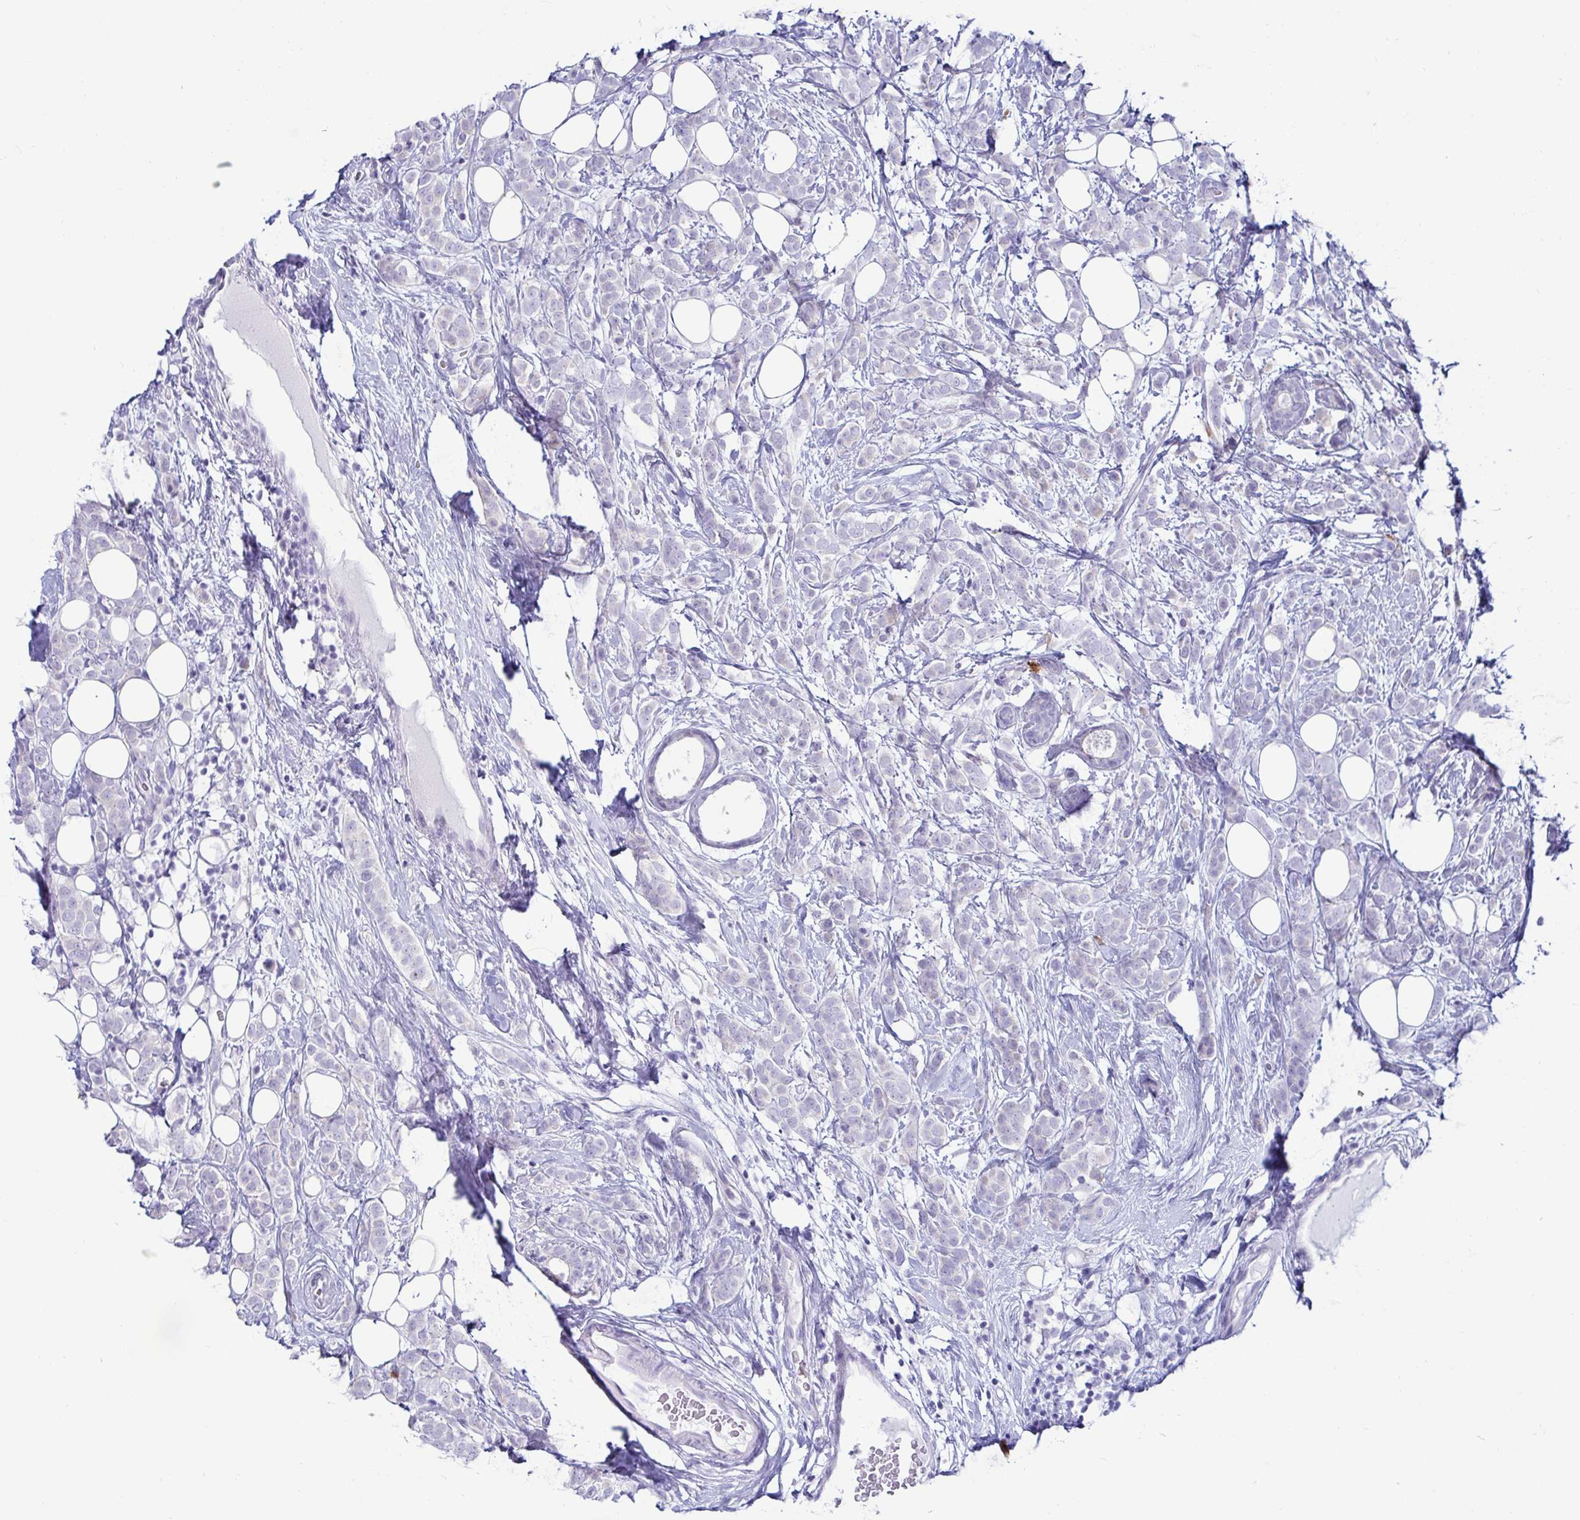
{"staining": {"intensity": "negative", "quantity": "none", "location": "none"}, "tissue": "breast cancer", "cell_type": "Tumor cells", "image_type": "cancer", "snomed": [{"axis": "morphology", "description": "Lobular carcinoma"}, {"axis": "topography", "description": "Breast"}], "caption": "Immunohistochemical staining of human breast cancer (lobular carcinoma) shows no significant staining in tumor cells.", "gene": "TFPI2", "patient": {"sex": "female", "age": 49}}